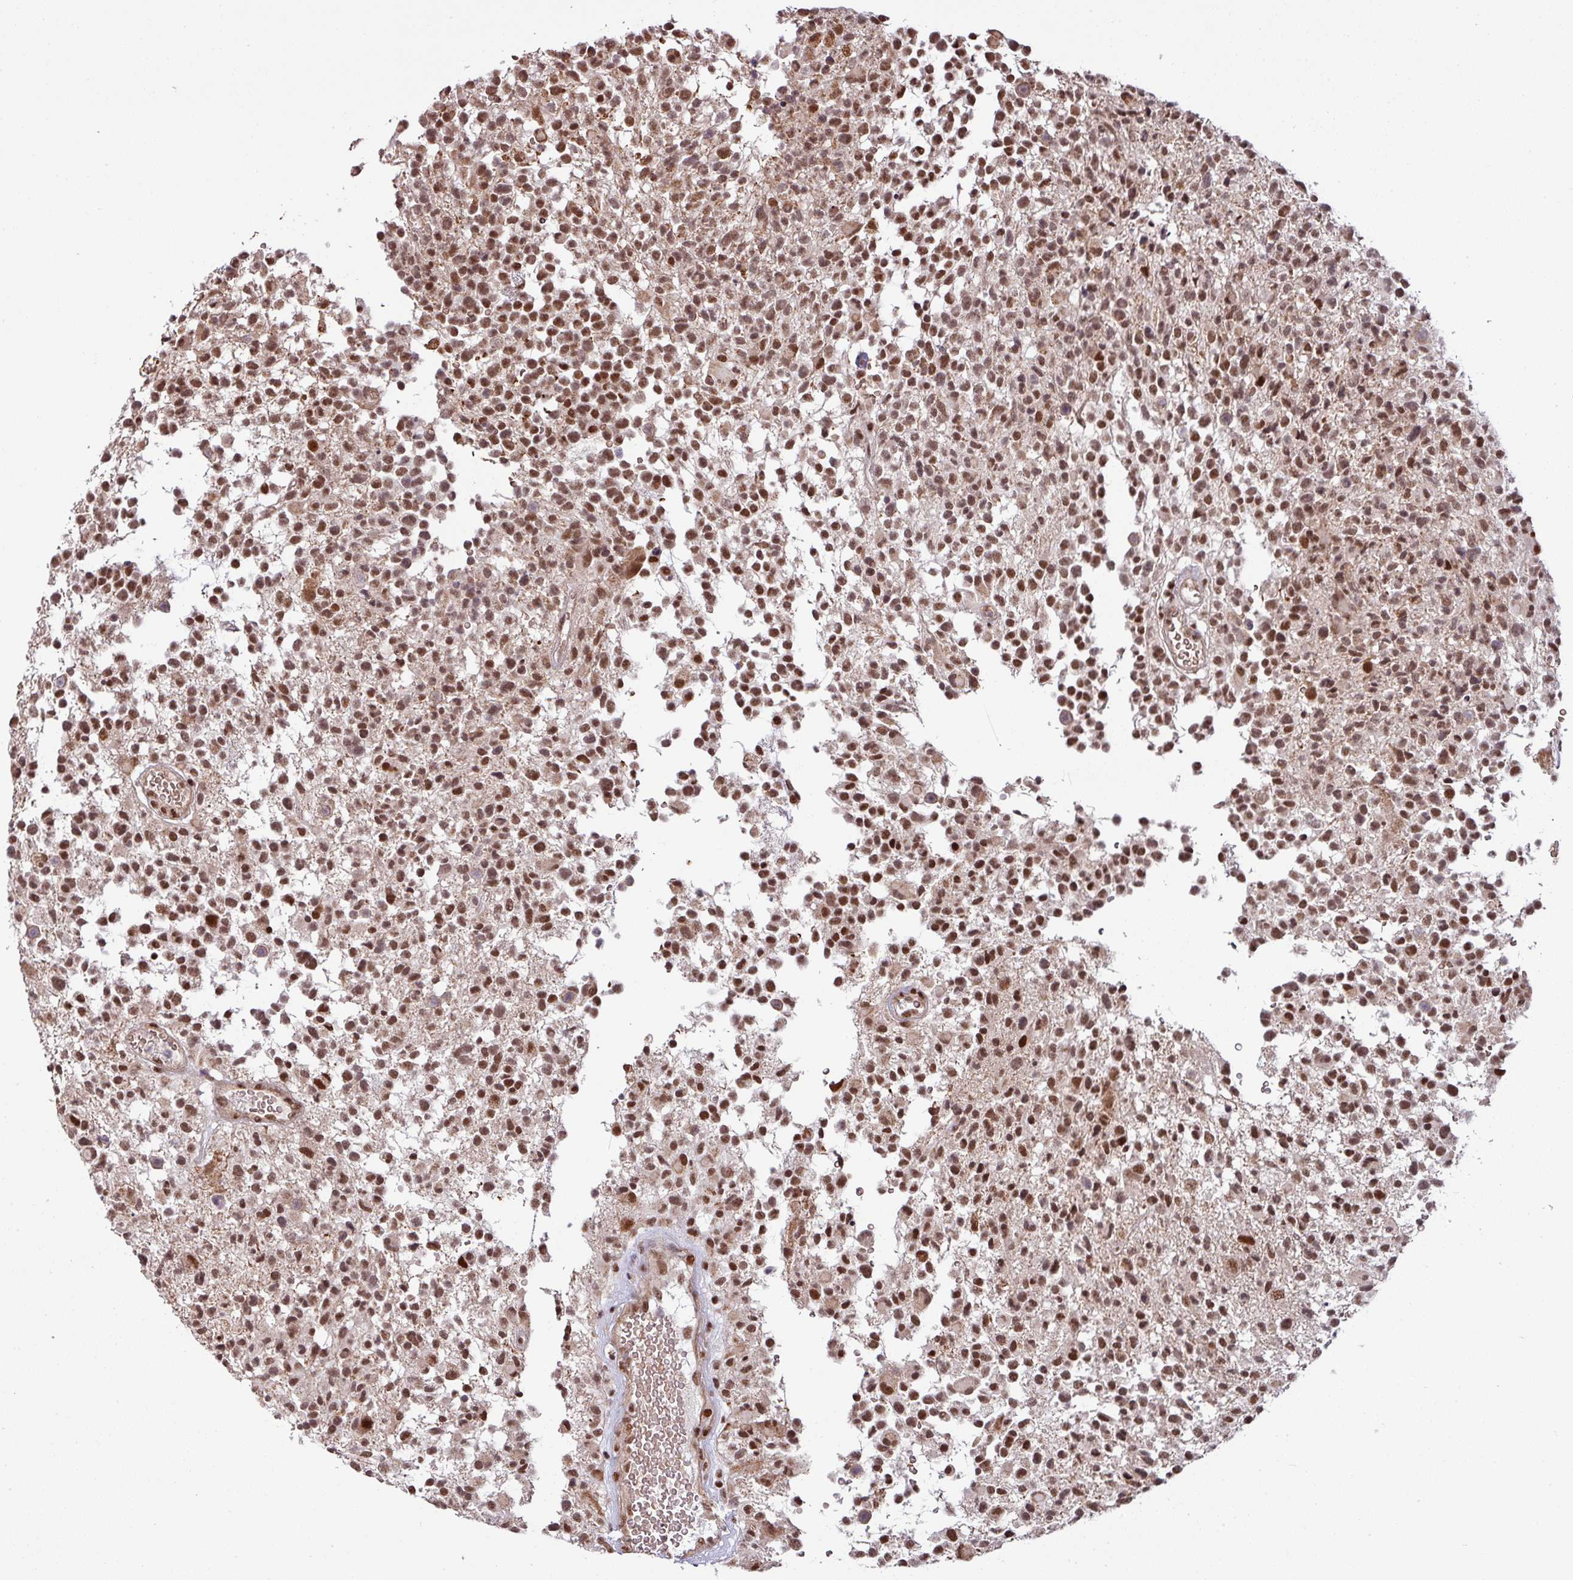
{"staining": {"intensity": "strong", "quantity": ">75%", "location": "nuclear"}, "tissue": "glioma", "cell_type": "Tumor cells", "image_type": "cancer", "snomed": [{"axis": "morphology", "description": "Glioma, malignant, High grade"}, {"axis": "morphology", "description": "Glioblastoma, NOS"}, {"axis": "topography", "description": "Brain"}], "caption": "Immunohistochemistry micrograph of human malignant high-grade glioma stained for a protein (brown), which displays high levels of strong nuclear expression in approximately >75% of tumor cells.", "gene": "PHF23", "patient": {"sex": "male", "age": 60}}